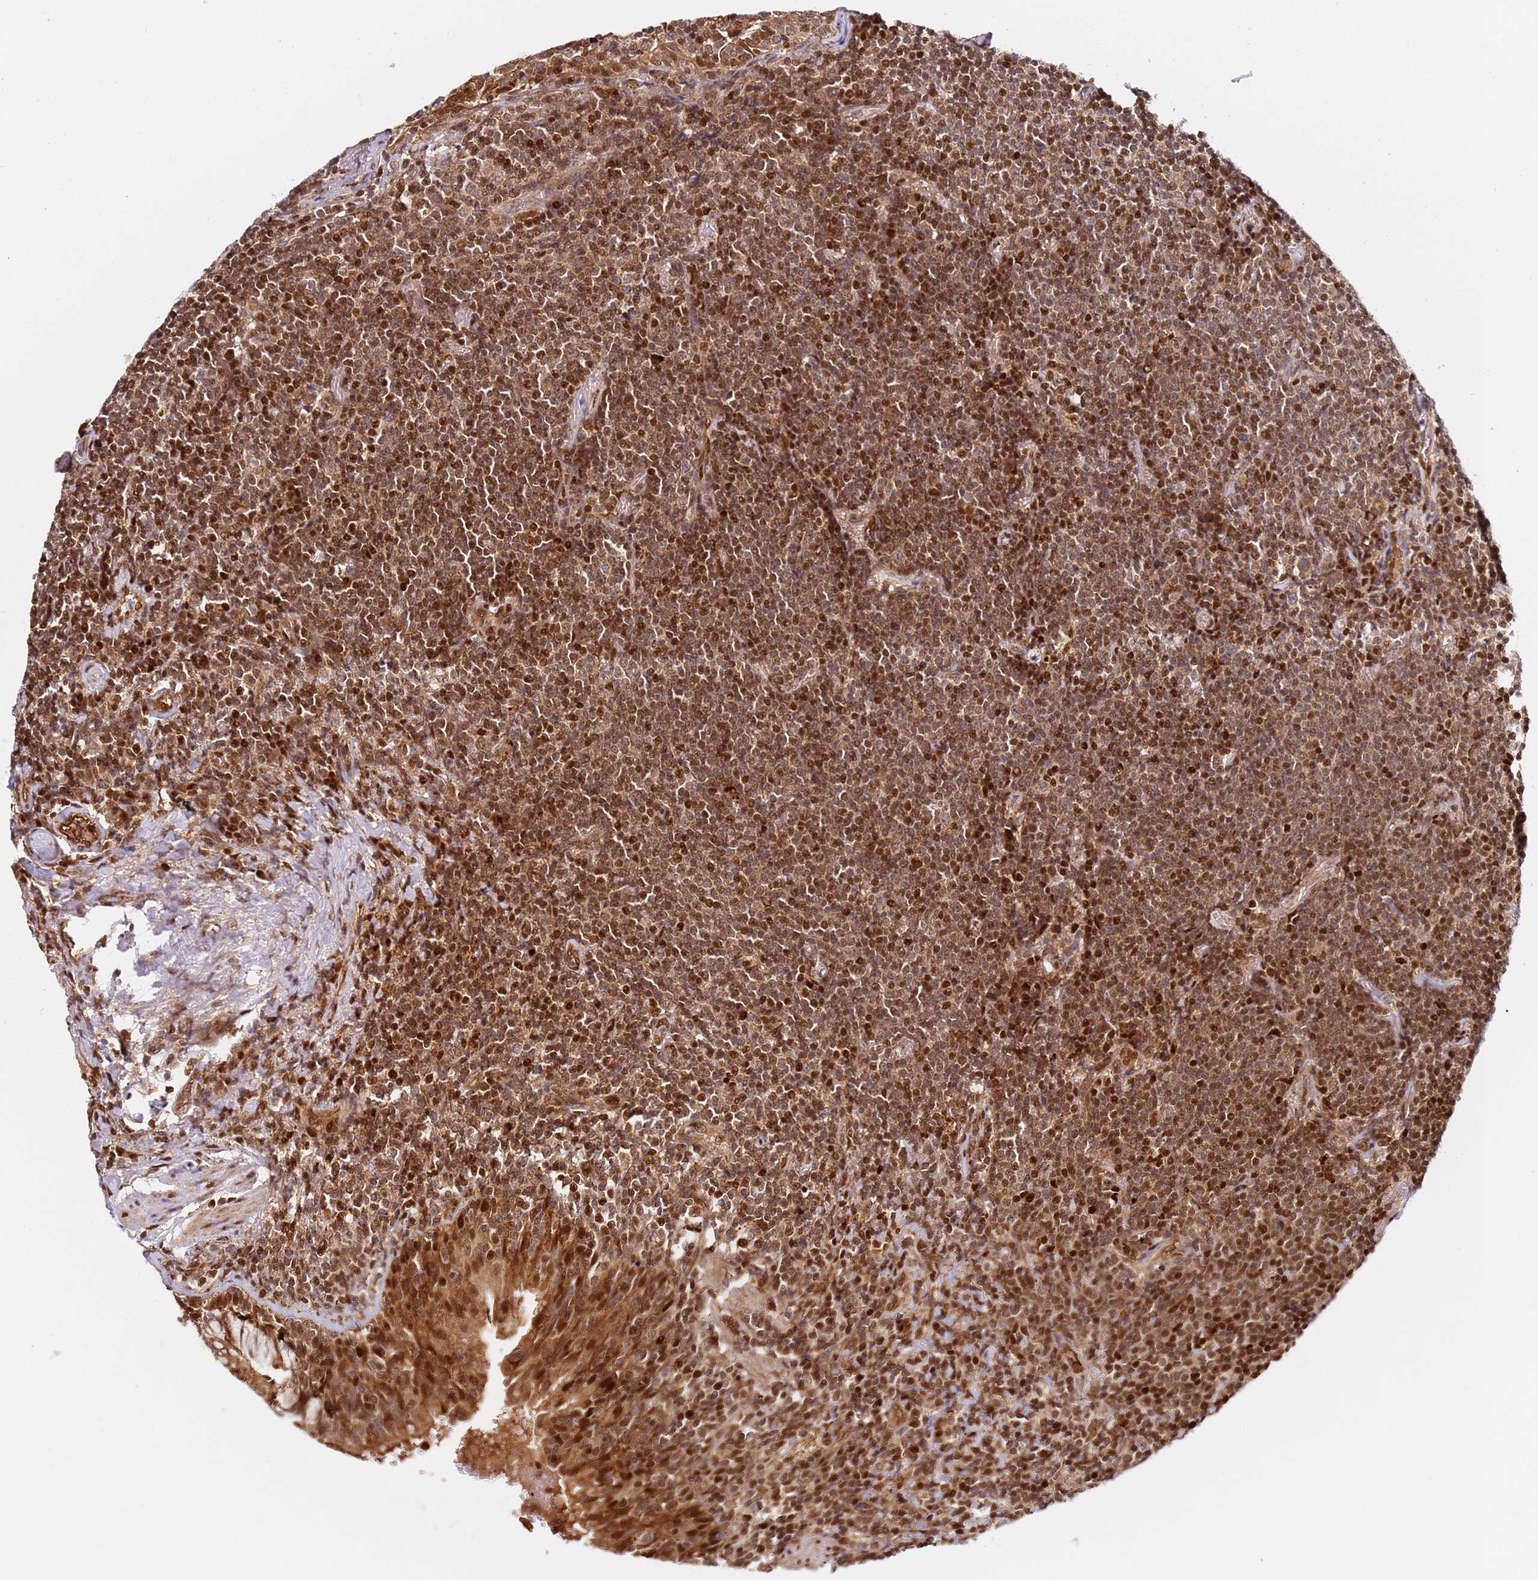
{"staining": {"intensity": "moderate", "quantity": ">75%", "location": "cytoplasmic/membranous,nuclear"}, "tissue": "lymphoma", "cell_type": "Tumor cells", "image_type": "cancer", "snomed": [{"axis": "morphology", "description": "Malignant lymphoma, non-Hodgkin's type, Low grade"}, {"axis": "topography", "description": "Lung"}], "caption": "Malignant lymphoma, non-Hodgkin's type (low-grade) stained for a protein (brown) reveals moderate cytoplasmic/membranous and nuclear positive expression in approximately >75% of tumor cells.", "gene": "SMOX", "patient": {"sex": "female", "age": 71}}